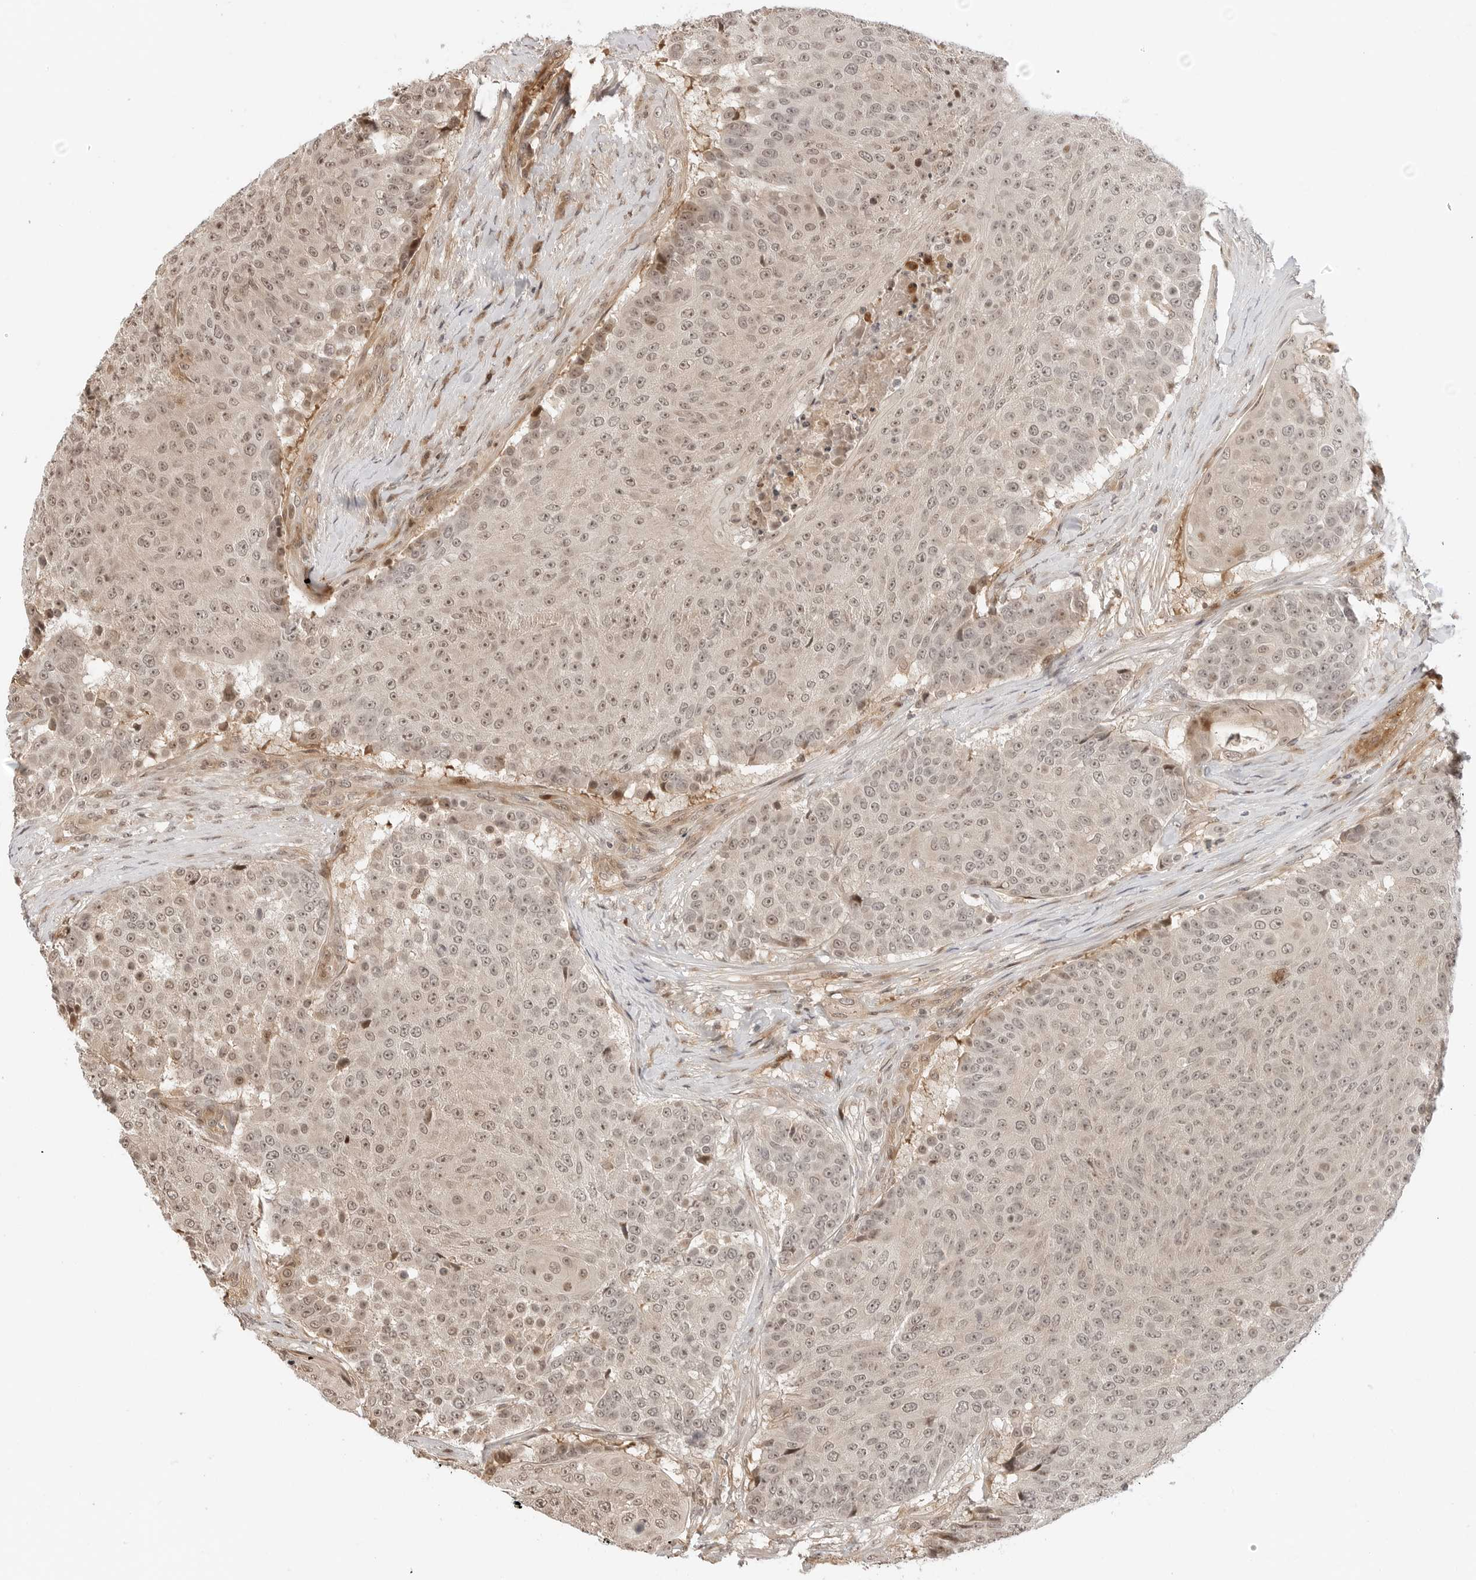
{"staining": {"intensity": "weak", "quantity": ">75%", "location": "nuclear"}, "tissue": "urothelial cancer", "cell_type": "Tumor cells", "image_type": "cancer", "snomed": [{"axis": "morphology", "description": "Urothelial carcinoma, High grade"}, {"axis": "topography", "description": "Urinary bladder"}], "caption": "DAB (3,3'-diaminobenzidine) immunohistochemical staining of urothelial cancer reveals weak nuclear protein expression in approximately >75% of tumor cells.", "gene": "GEM", "patient": {"sex": "female", "age": 63}}